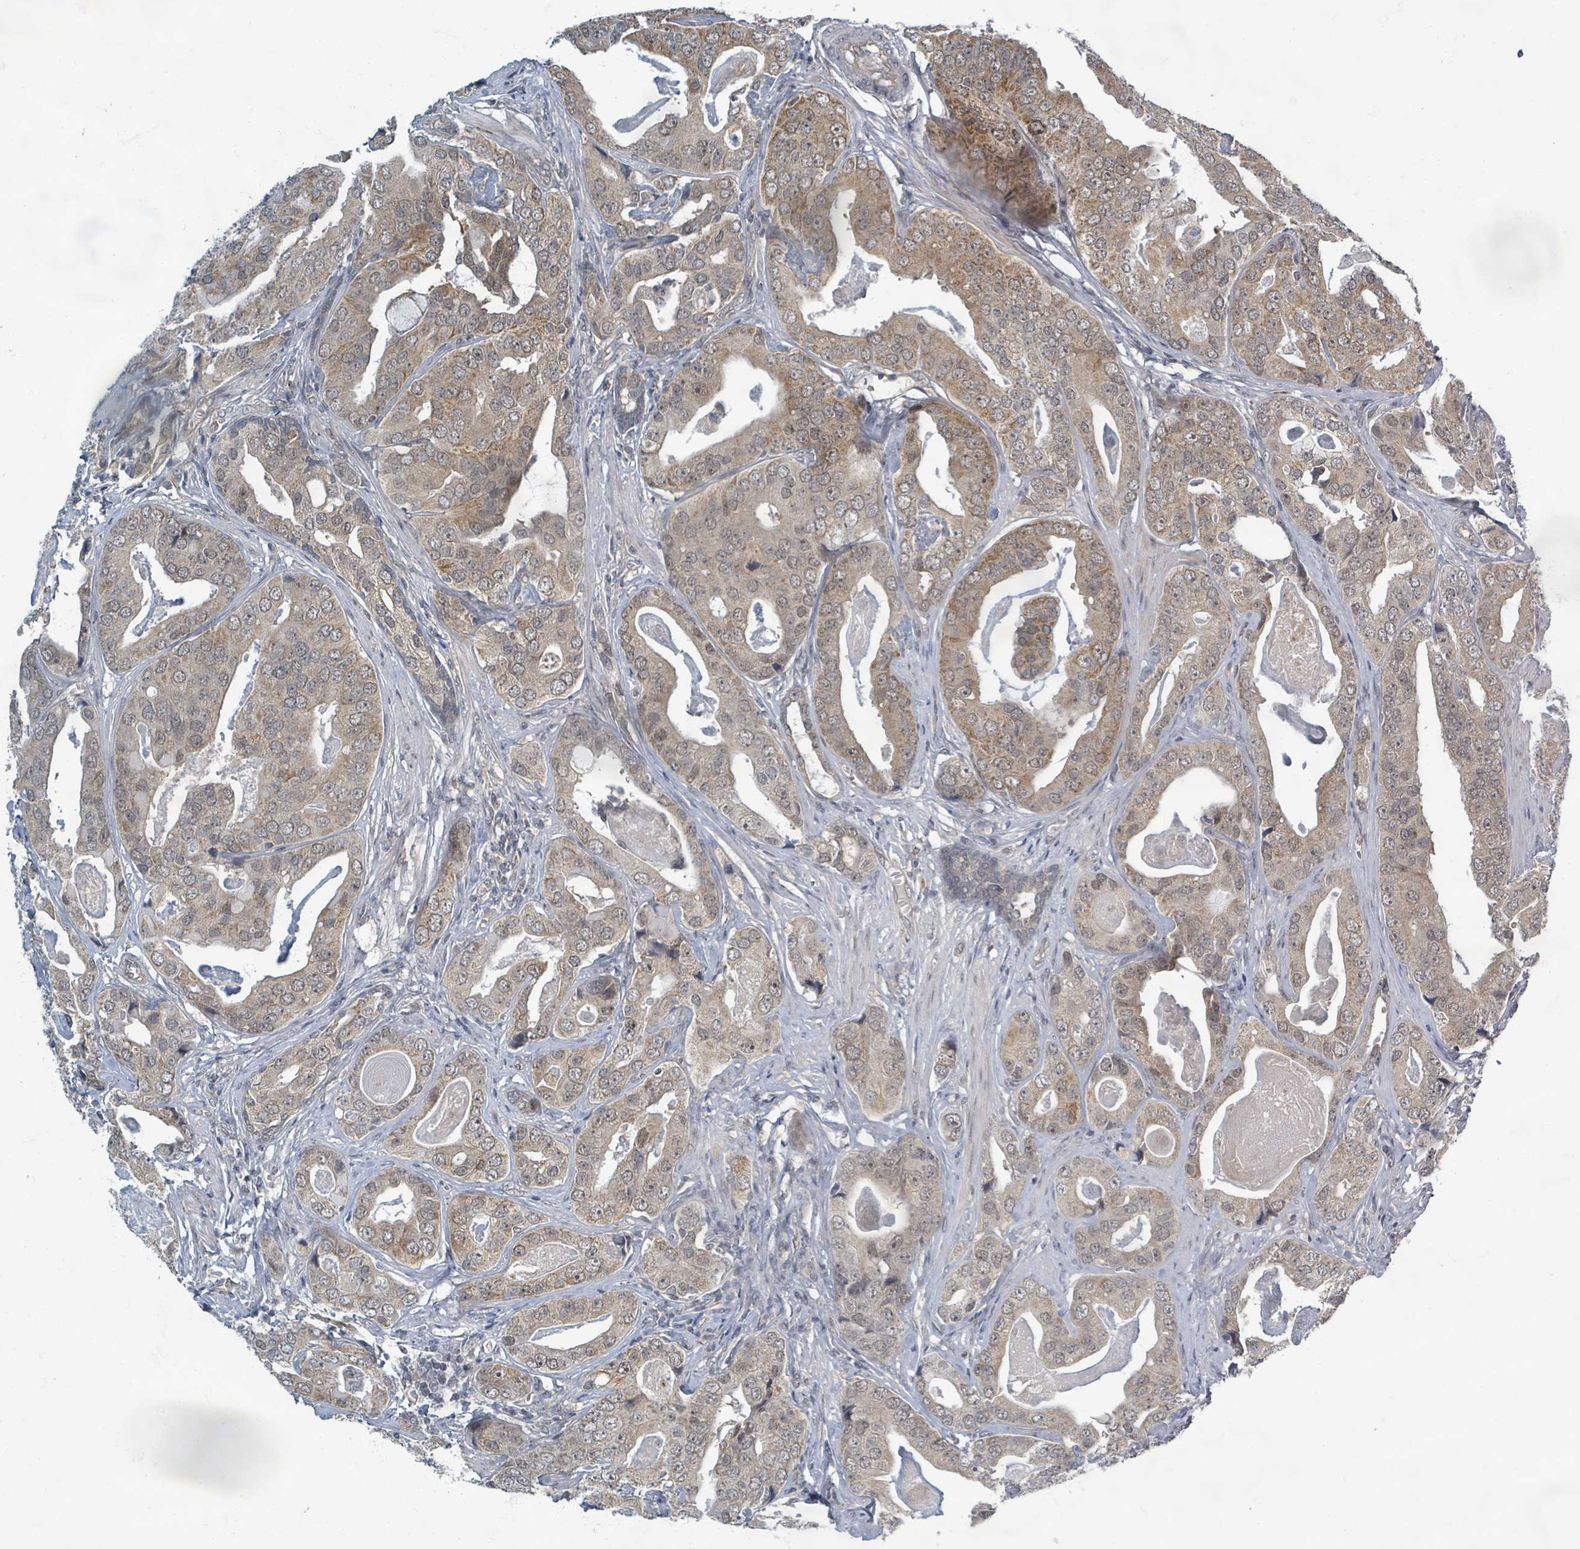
{"staining": {"intensity": "moderate", "quantity": "25%-75%", "location": "cytoplasmic/membranous,nuclear"}, "tissue": "prostate cancer", "cell_type": "Tumor cells", "image_type": "cancer", "snomed": [{"axis": "morphology", "description": "Adenocarcinoma, High grade"}, {"axis": "topography", "description": "Prostate"}], "caption": "Prostate adenocarcinoma (high-grade) stained with a brown dye reveals moderate cytoplasmic/membranous and nuclear positive positivity in about 25%-75% of tumor cells.", "gene": "INTS15", "patient": {"sex": "male", "age": 71}}